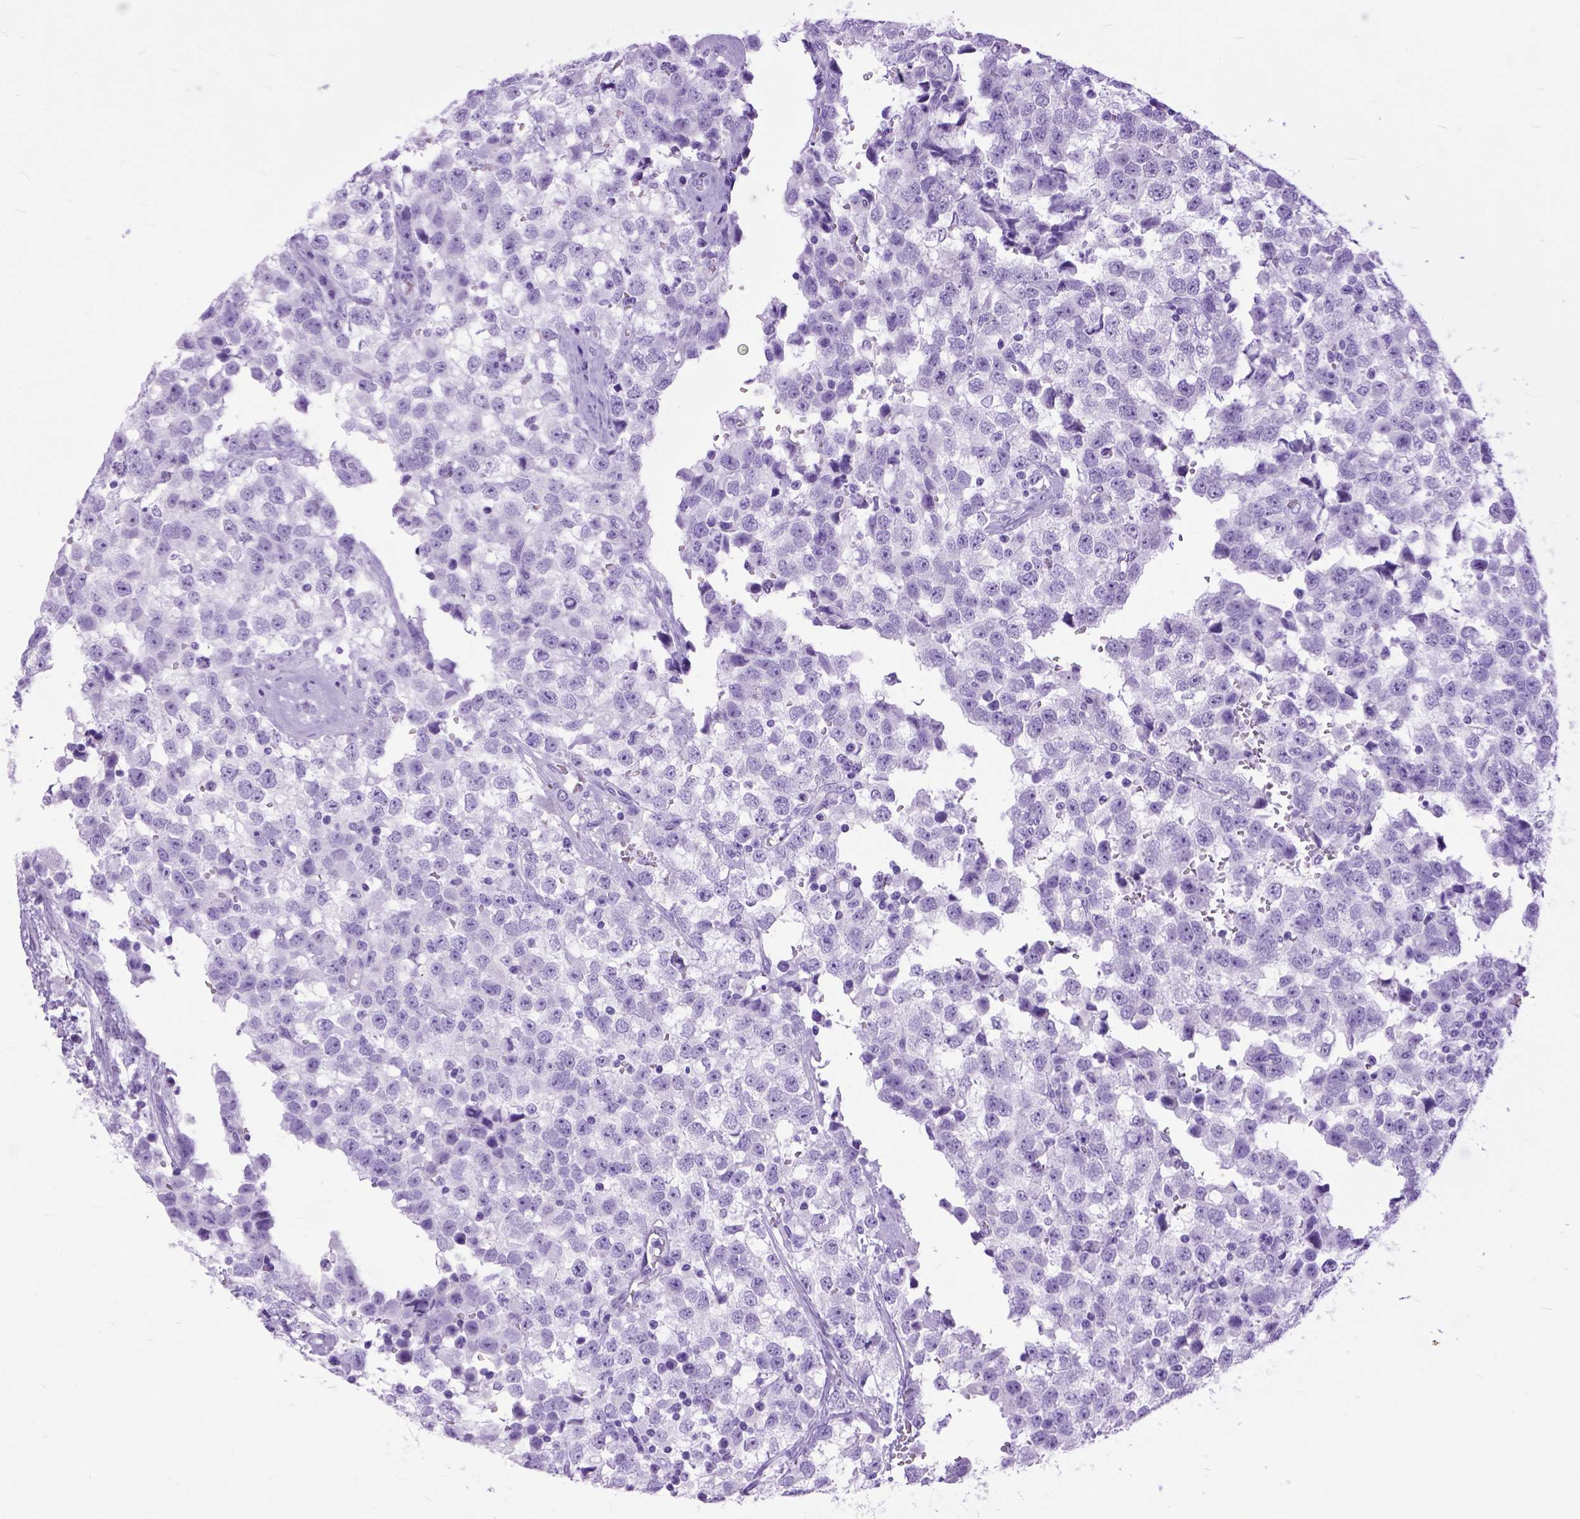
{"staining": {"intensity": "negative", "quantity": "none", "location": "none"}, "tissue": "testis cancer", "cell_type": "Tumor cells", "image_type": "cancer", "snomed": [{"axis": "morphology", "description": "Seminoma, NOS"}, {"axis": "topography", "description": "Testis"}], "caption": "Testis seminoma stained for a protein using IHC reveals no expression tumor cells.", "gene": "GNGT1", "patient": {"sex": "male", "age": 34}}